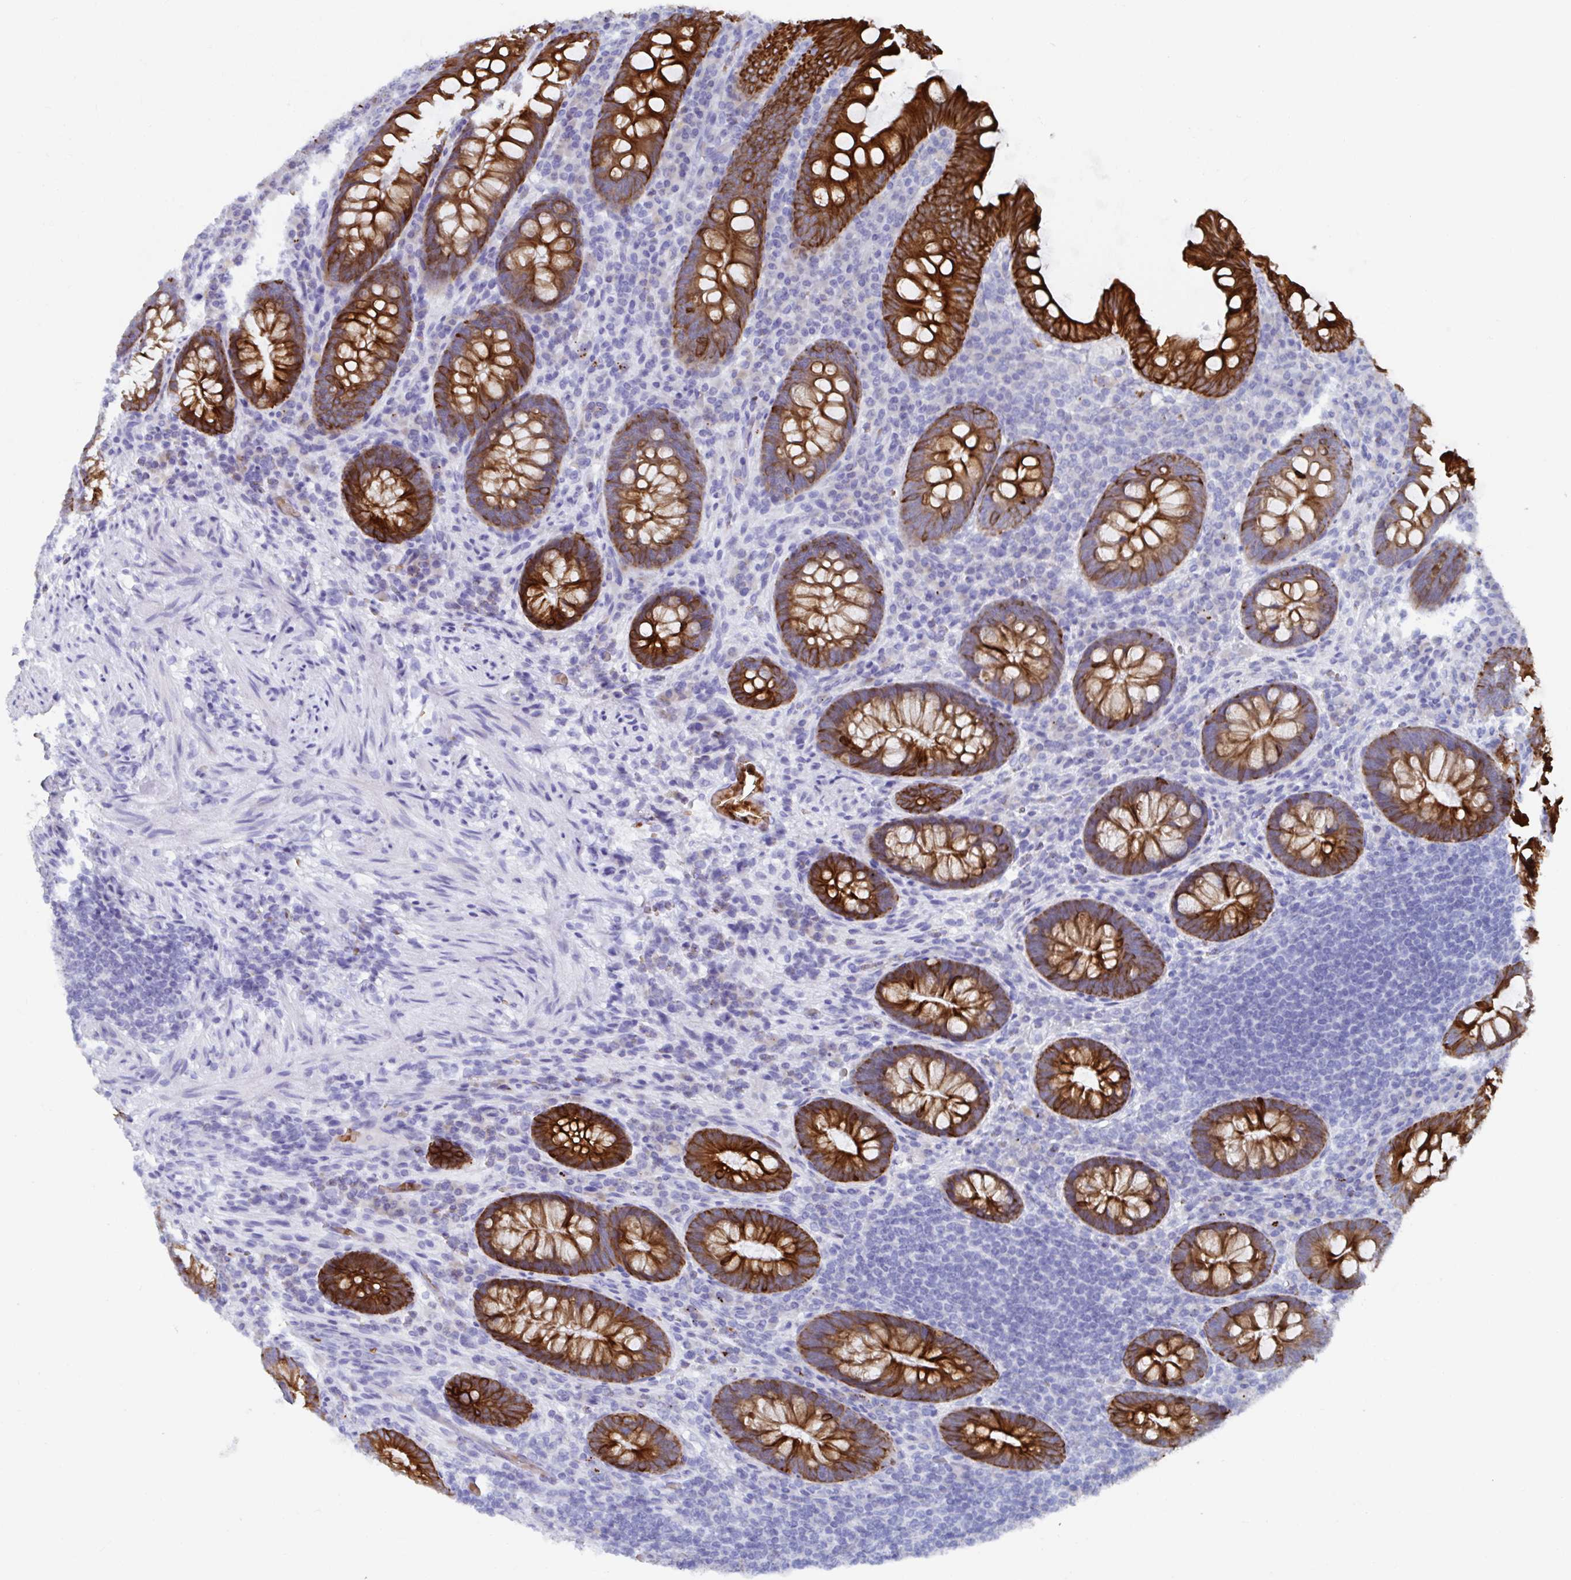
{"staining": {"intensity": "strong", "quantity": ">75%", "location": "cytoplasmic/membranous"}, "tissue": "appendix", "cell_type": "Glandular cells", "image_type": "normal", "snomed": [{"axis": "morphology", "description": "Normal tissue, NOS"}, {"axis": "topography", "description": "Appendix"}], "caption": "Appendix stained for a protein (brown) demonstrates strong cytoplasmic/membranous positive positivity in about >75% of glandular cells.", "gene": "CLDN8", "patient": {"sex": "male", "age": 71}}